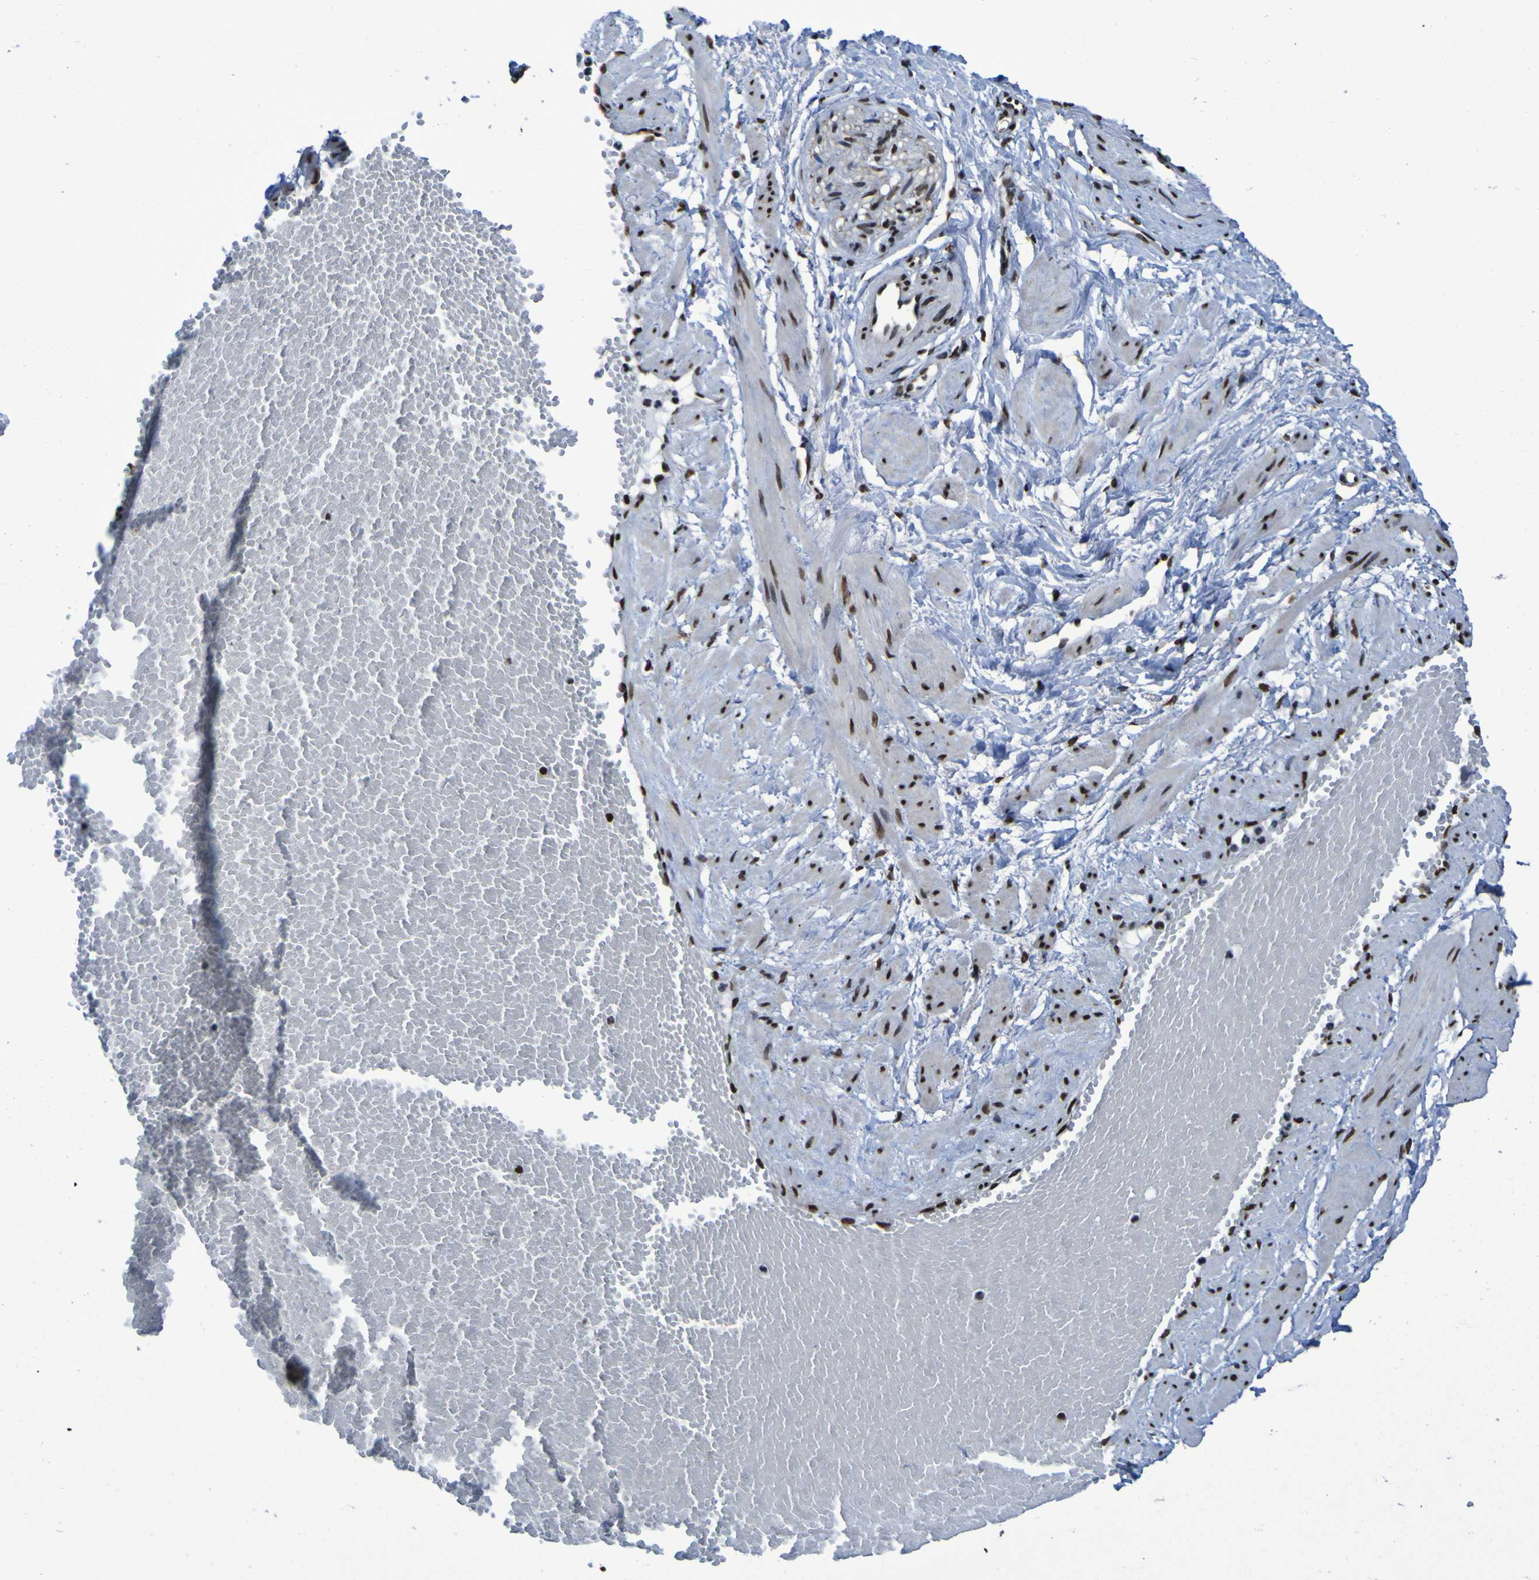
{"staining": {"intensity": "strong", "quantity": ">75%", "location": "nuclear"}, "tissue": "adipose tissue", "cell_type": "Adipocytes", "image_type": "normal", "snomed": [{"axis": "morphology", "description": "Normal tissue, NOS"}, {"axis": "topography", "description": "Soft tissue"}, {"axis": "topography", "description": "Vascular tissue"}], "caption": "Immunohistochemical staining of normal human adipose tissue shows strong nuclear protein staining in approximately >75% of adipocytes. The protein is stained brown, and the nuclei are stained in blue (DAB (3,3'-diaminobenzidine) IHC with brightfield microscopy, high magnification).", "gene": "HNRNPR", "patient": {"sex": "female", "age": 35}}